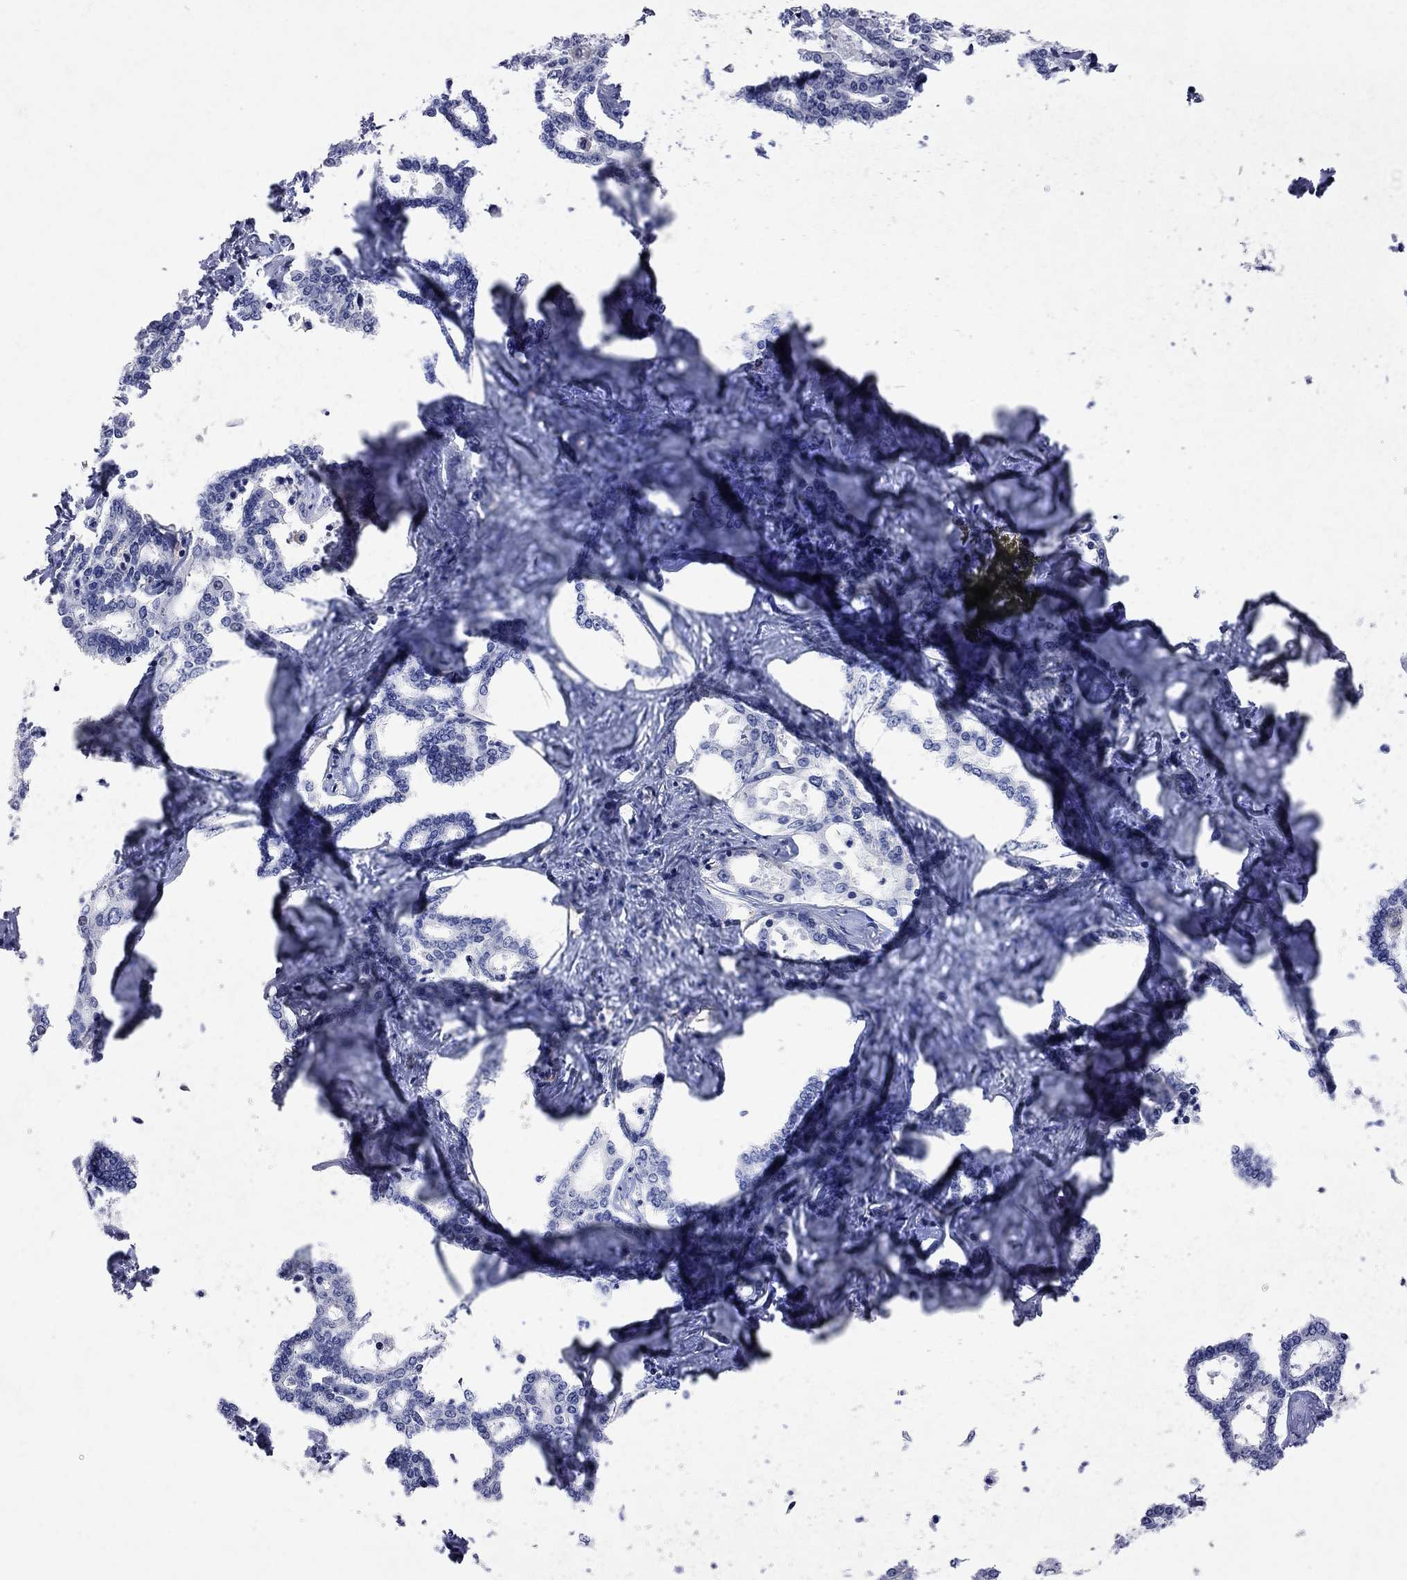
{"staining": {"intensity": "negative", "quantity": "none", "location": "none"}, "tissue": "liver cancer", "cell_type": "Tumor cells", "image_type": "cancer", "snomed": [{"axis": "morphology", "description": "Cholangiocarcinoma"}, {"axis": "topography", "description": "Liver"}], "caption": "This micrograph is of liver cancer stained with immunohistochemistry (IHC) to label a protein in brown with the nuclei are counter-stained blue. There is no positivity in tumor cells.", "gene": "ABI3", "patient": {"sex": "female", "age": 47}}